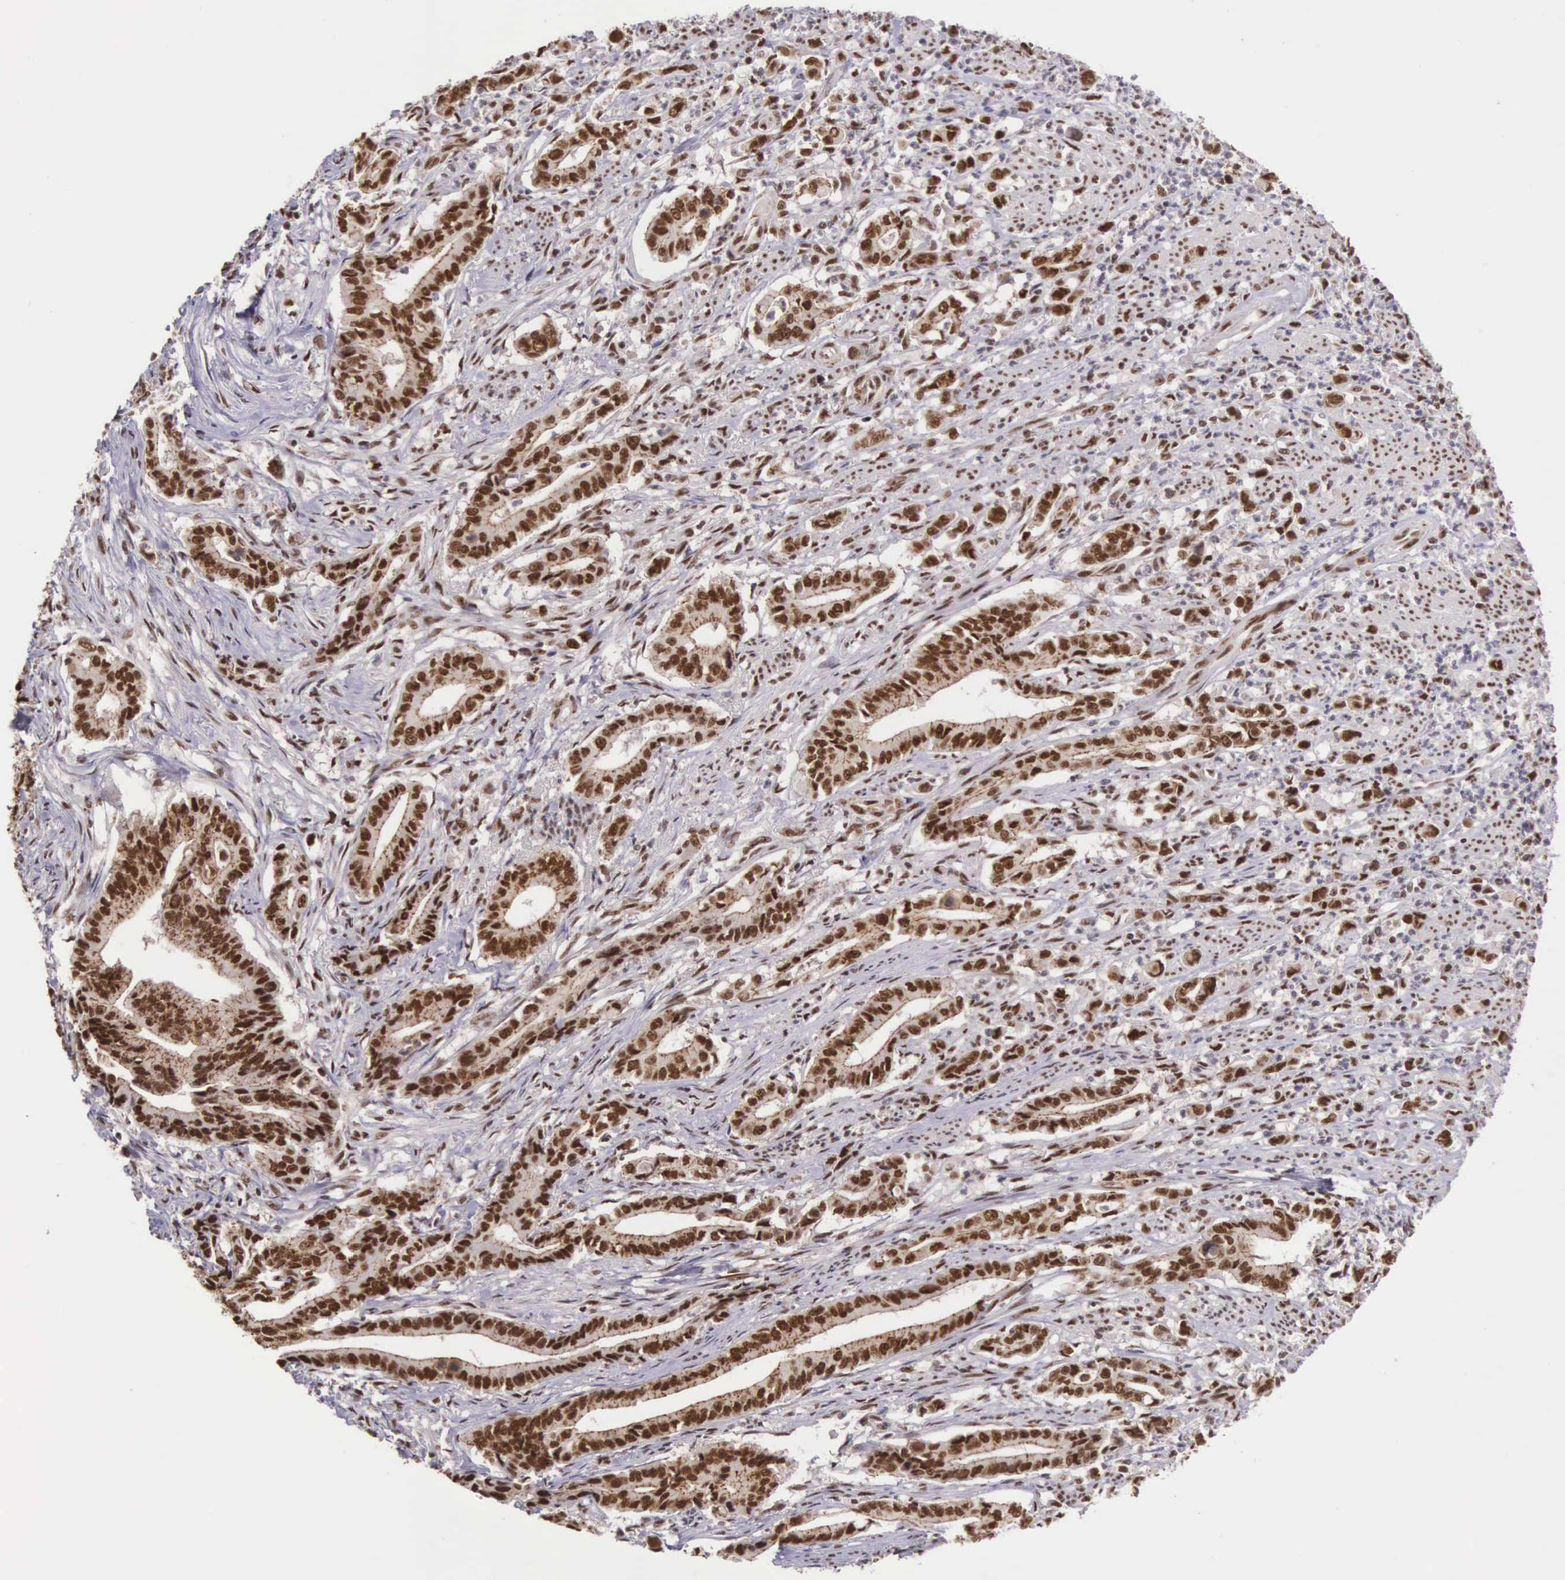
{"staining": {"intensity": "strong", "quantity": ">75%", "location": "nuclear"}, "tissue": "stomach cancer", "cell_type": "Tumor cells", "image_type": "cancer", "snomed": [{"axis": "morphology", "description": "Adenocarcinoma, NOS"}, {"axis": "topography", "description": "Stomach"}], "caption": "The photomicrograph exhibits staining of adenocarcinoma (stomach), revealing strong nuclear protein staining (brown color) within tumor cells.", "gene": "POLR2F", "patient": {"sex": "female", "age": 76}}